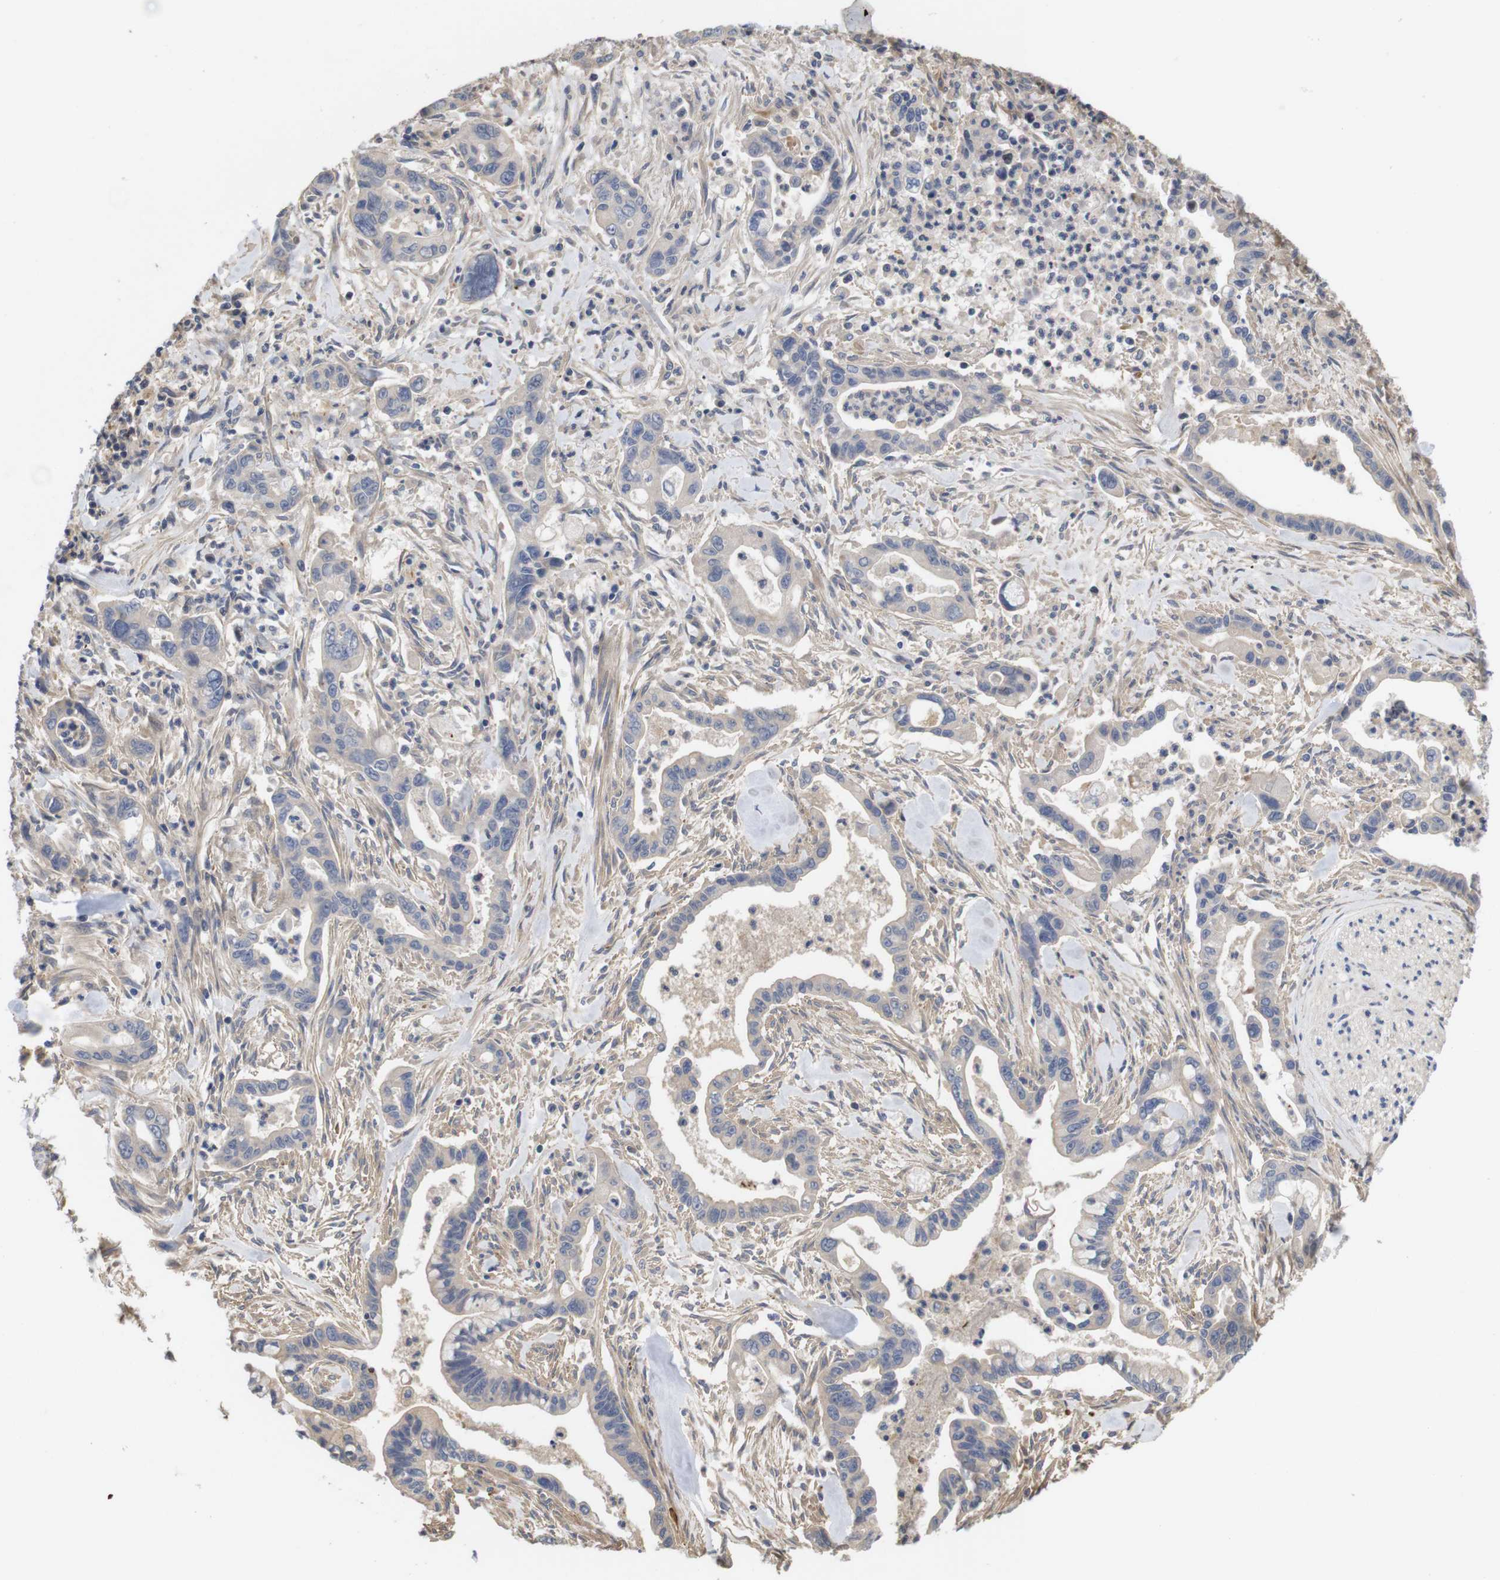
{"staining": {"intensity": "weak", "quantity": "<25%", "location": "cytoplasmic/membranous"}, "tissue": "pancreatic cancer", "cell_type": "Tumor cells", "image_type": "cancer", "snomed": [{"axis": "morphology", "description": "Adenocarcinoma, NOS"}, {"axis": "topography", "description": "Pancreas"}], "caption": "Protein analysis of pancreatic cancer shows no significant expression in tumor cells.", "gene": "SPRY3", "patient": {"sex": "male", "age": 70}}